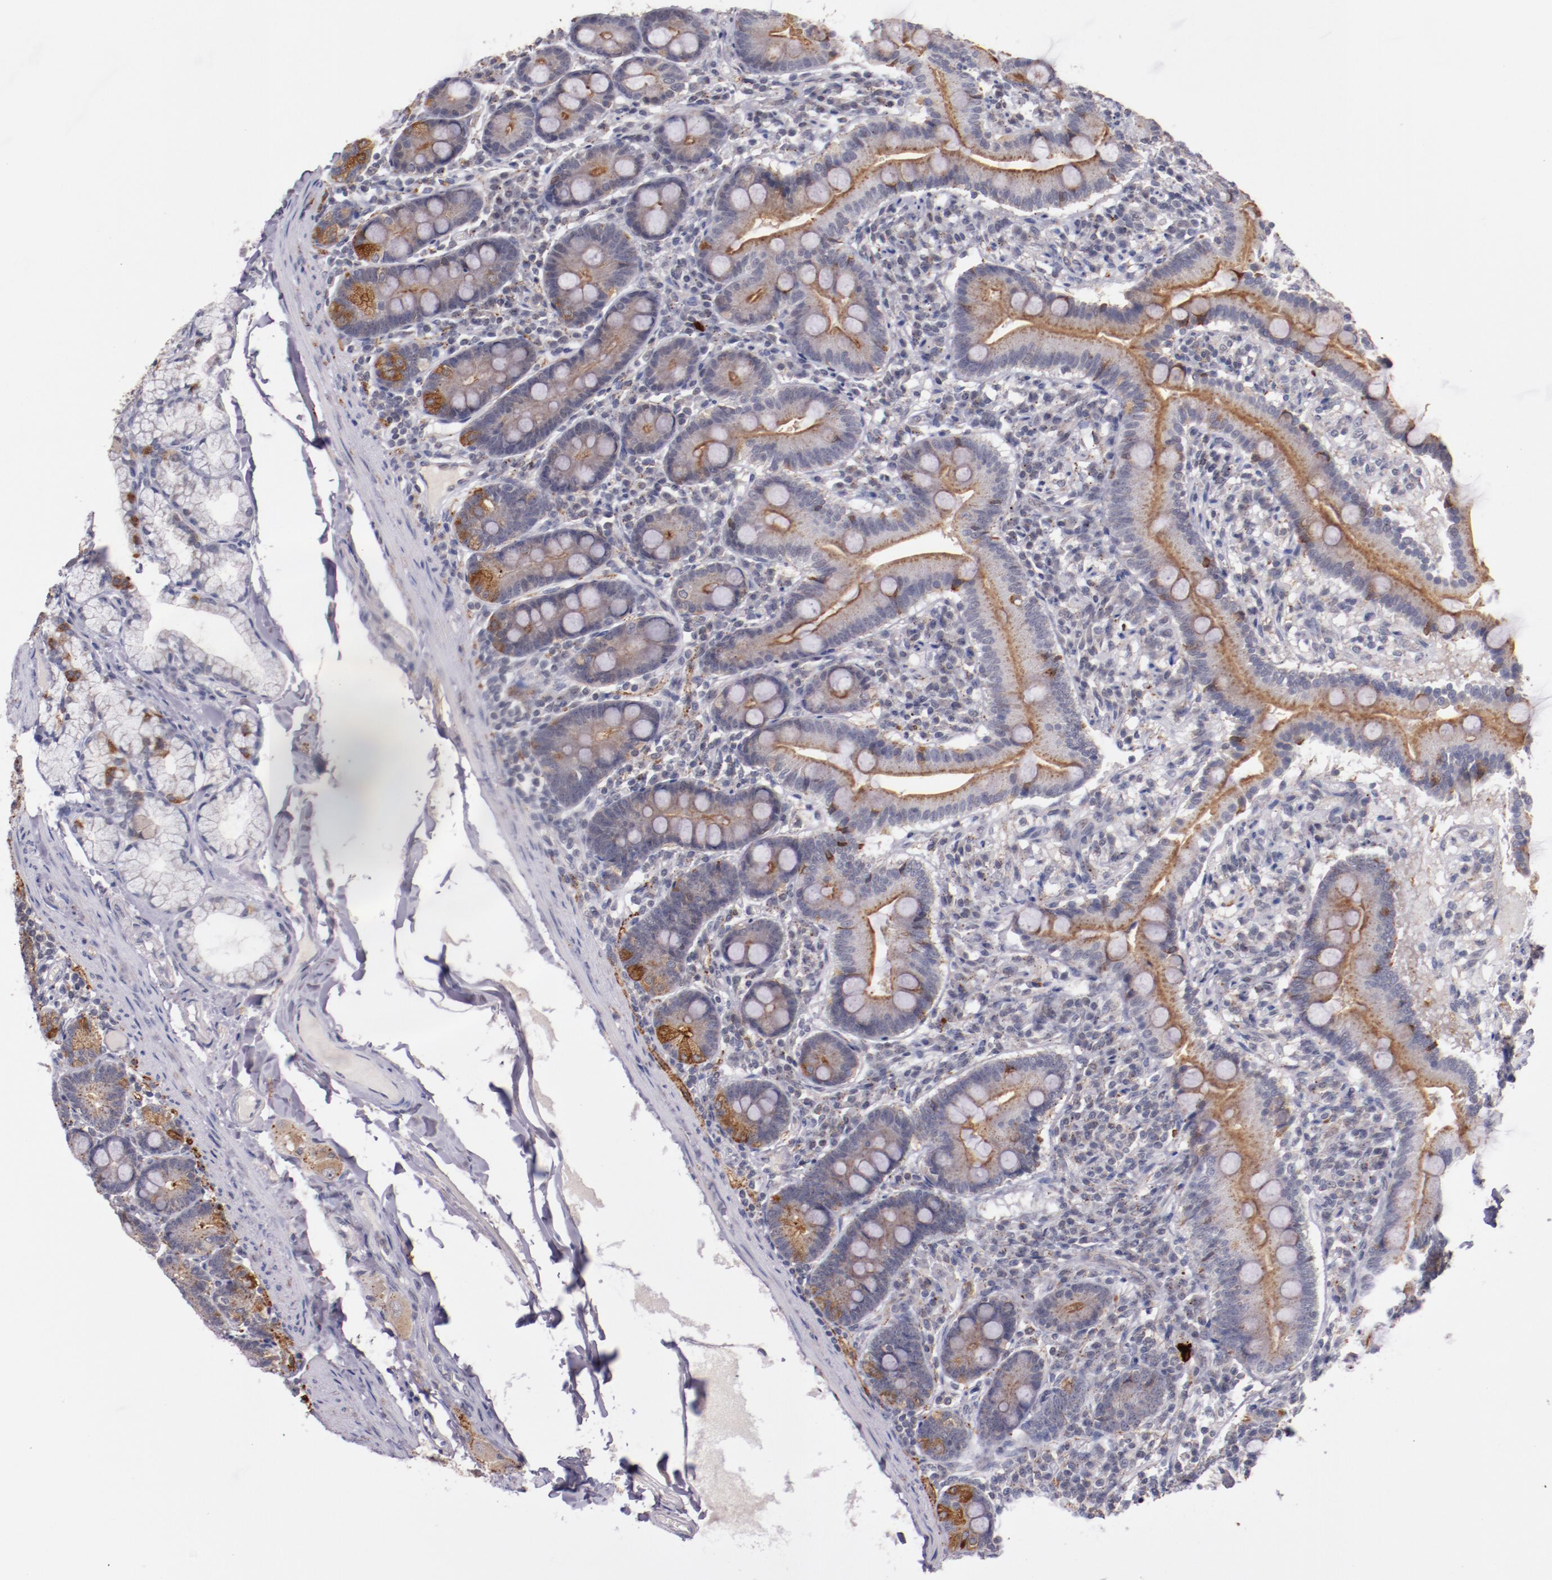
{"staining": {"intensity": "moderate", "quantity": ">75%", "location": "cytoplasmic/membranous"}, "tissue": "duodenum", "cell_type": "Glandular cells", "image_type": "normal", "snomed": [{"axis": "morphology", "description": "Normal tissue, NOS"}, {"axis": "topography", "description": "Duodenum"}], "caption": "Immunohistochemistry (IHC) of benign duodenum demonstrates medium levels of moderate cytoplasmic/membranous staining in about >75% of glandular cells.", "gene": "SYP", "patient": {"sex": "male", "age": 50}}